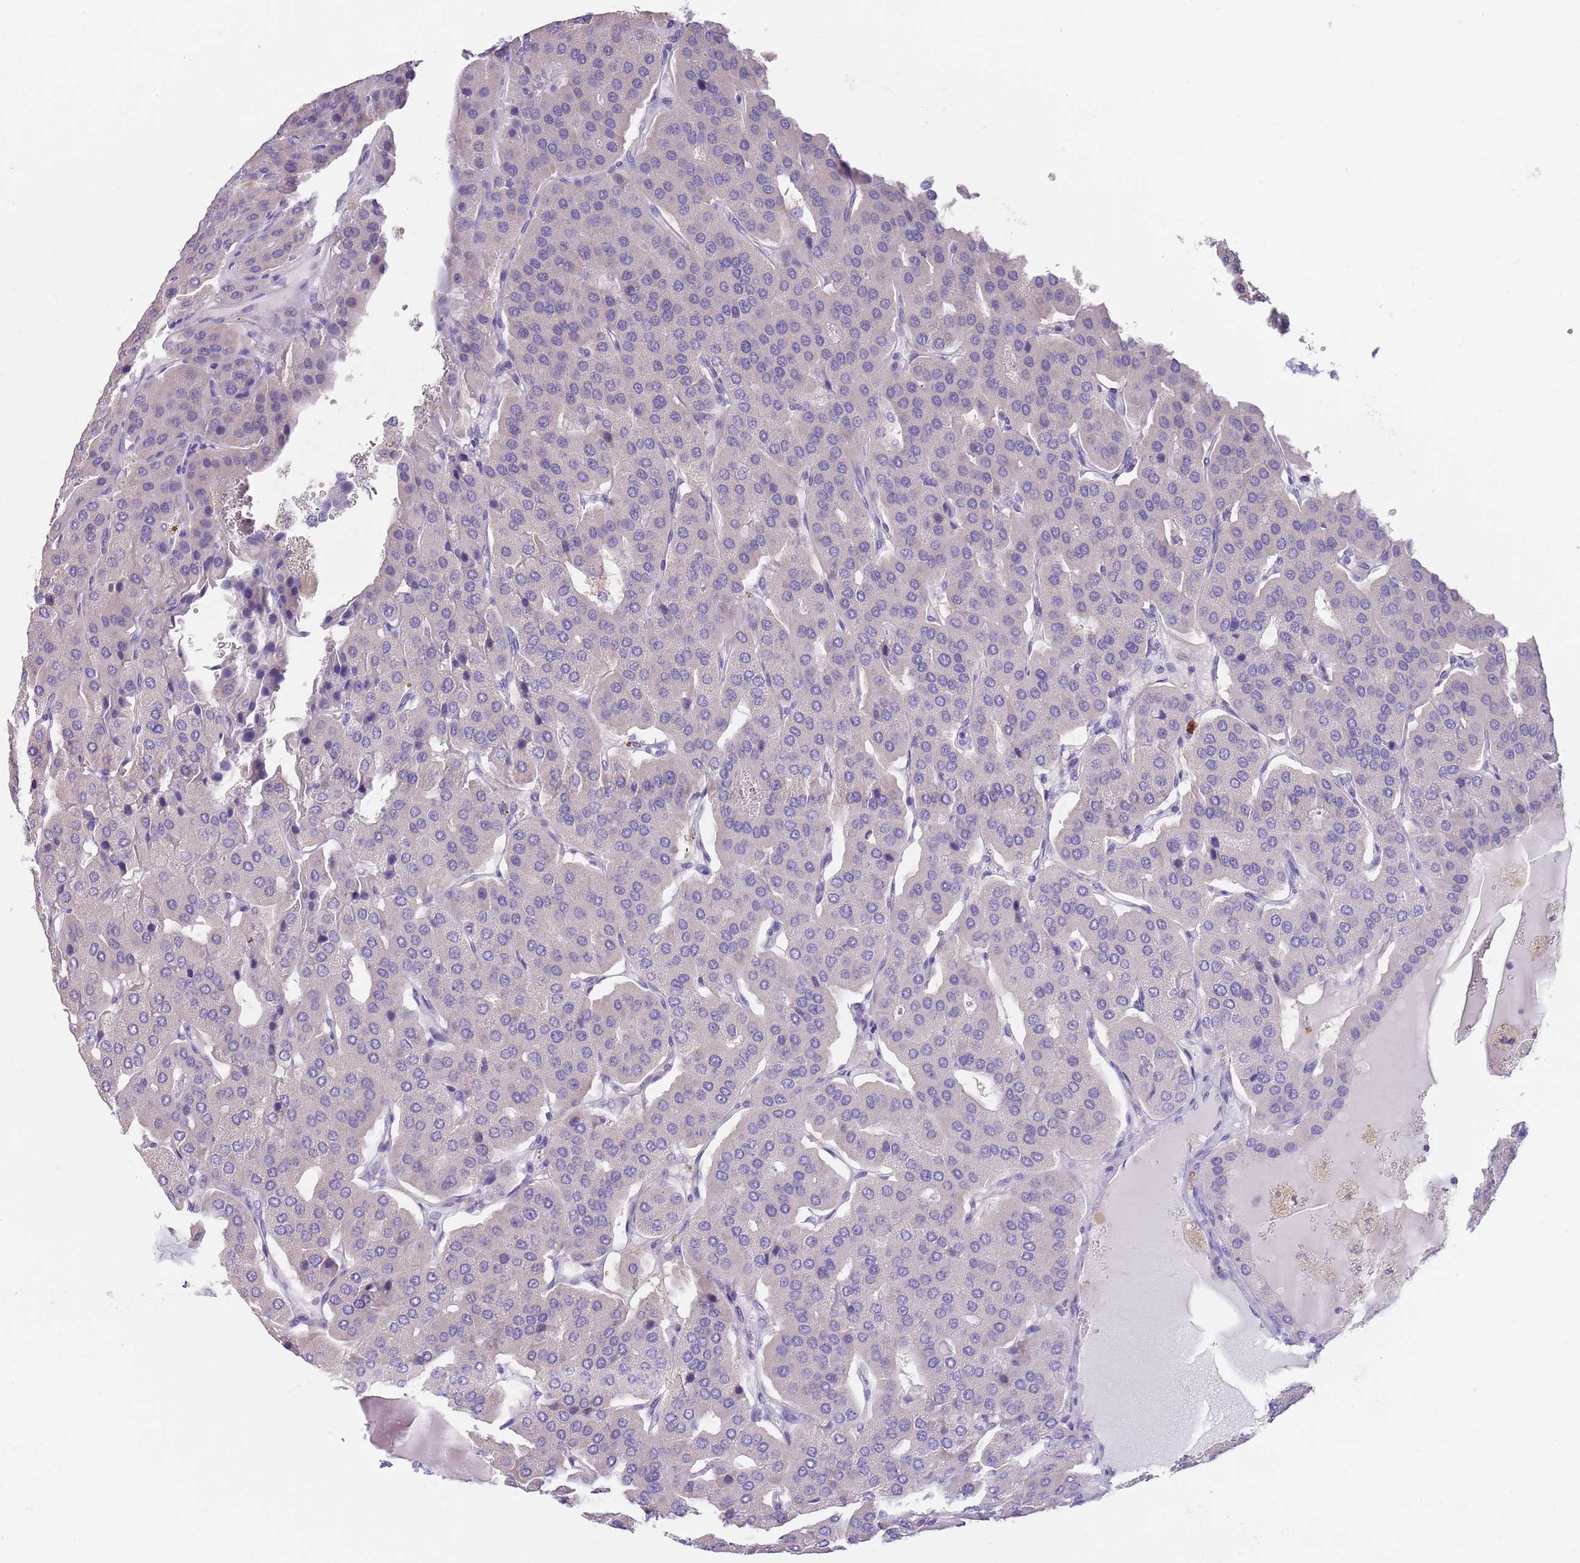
{"staining": {"intensity": "negative", "quantity": "none", "location": "none"}, "tissue": "parathyroid gland", "cell_type": "Glandular cells", "image_type": "normal", "snomed": [{"axis": "morphology", "description": "Normal tissue, NOS"}, {"axis": "morphology", "description": "Adenoma, NOS"}, {"axis": "topography", "description": "Parathyroid gland"}], "caption": "There is no significant expression in glandular cells of parathyroid gland. Brightfield microscopy of IHC stained with DAB (3,3'-diaminobenzidine) (brown) and hematoxylin (blue), captured at high magnification.", "gene": "TSGA13", "patient": {"sex": "female", "age": 86}}